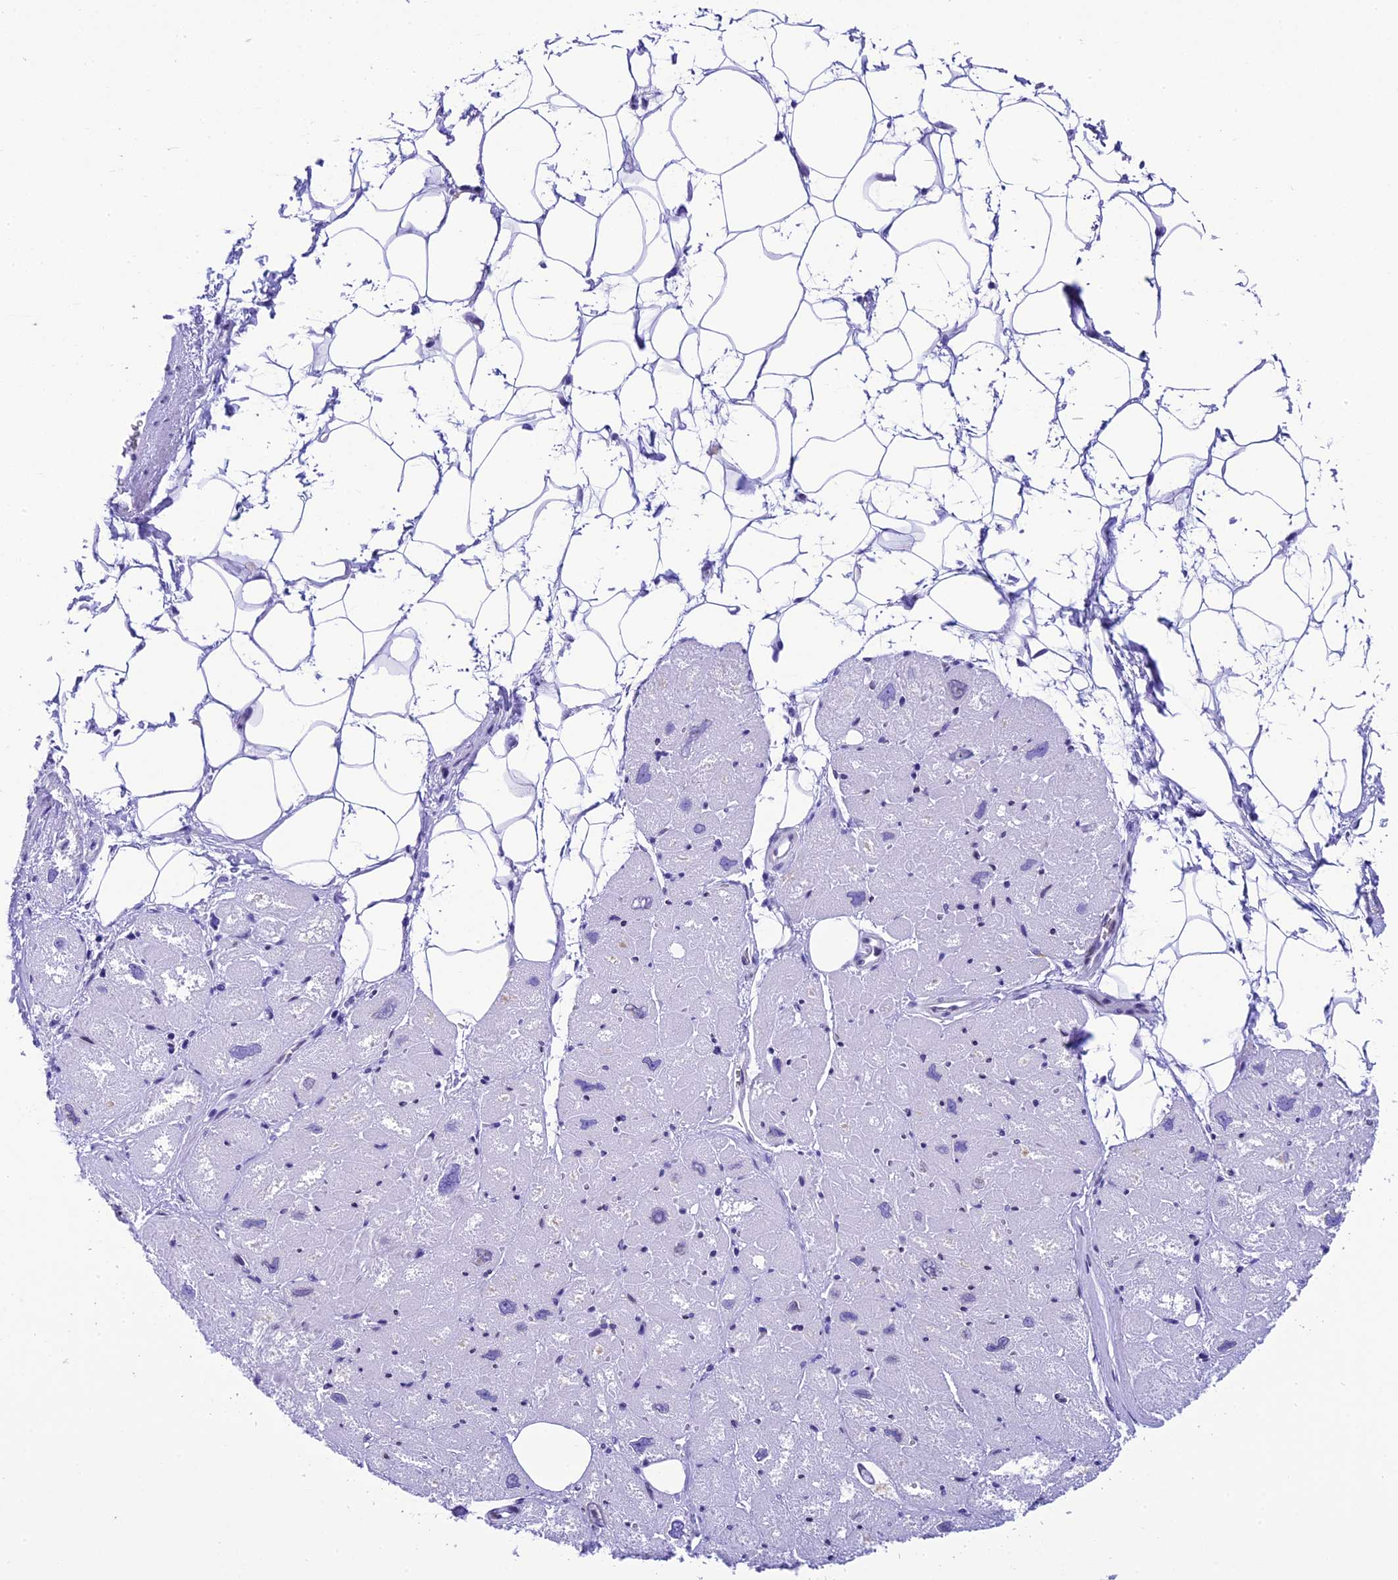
{"staining": {"intensity": "weak", "quantity": "<25%", "location": "cytoplasmic/membranous,nuclear"}, "tissue": "heart muscle", "cell_type": "Cardiomyocytes", "image_type": "normal", "snomed": [{"axis": "morphology", "description": "Normal tissue, NOS"}, {"axis": "topography", "description": "Heart"}], "caption": "Immunohistochemistry (IHC) histopathology image of unremarkable heart muscle: heart muscle stained with DAB (3,3'-diaminobenzidine) demonstrates no significant protein positivity in cardiomyocytes. (Brightfield microscopy of DAB (3,3'-diaminobenzidine) immunohistochemistry (IHC) at high magnification).", "gene": "METTL25", "patient": {"sex": "male", "age": 50}}